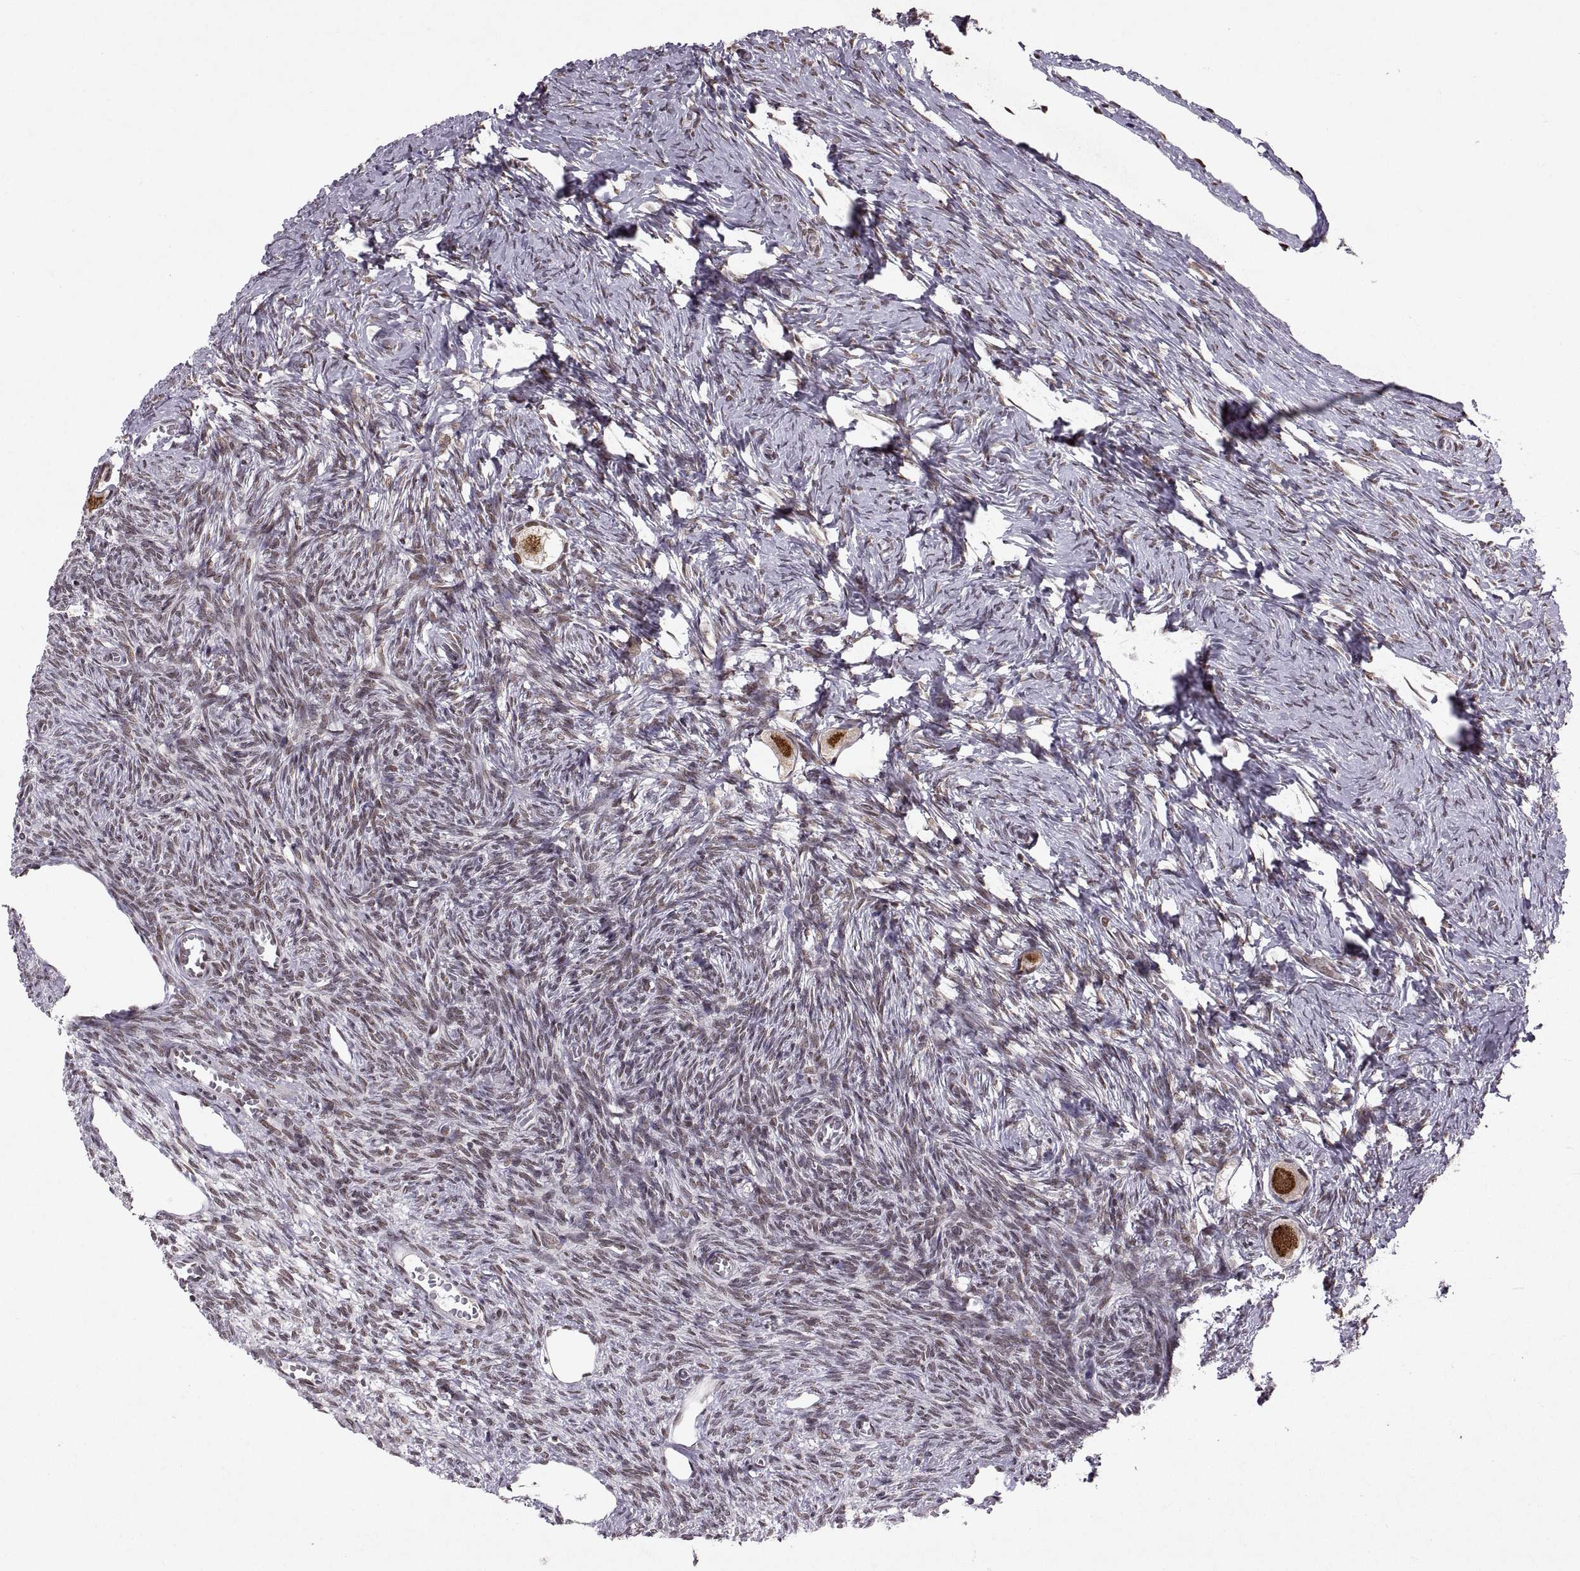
{"staining": {"intensity": "strong", "quantity": ">75%", "location": "nuclear"}, "tissue": "ovary", "cell_type": "Follicle cells", "image_type": "normal", "snomed": [{"axis": "morphology", "description": "Normal tissue, NOS"}, {"axis": "topography", "description": "Ovary"}], "caption": "Ovary stained with a brown dye exhibits strong nuclear positive staining in about >75% of follicle cells.", "gene": "MT1E", "patient": {"sex": "female", "age": 27}}